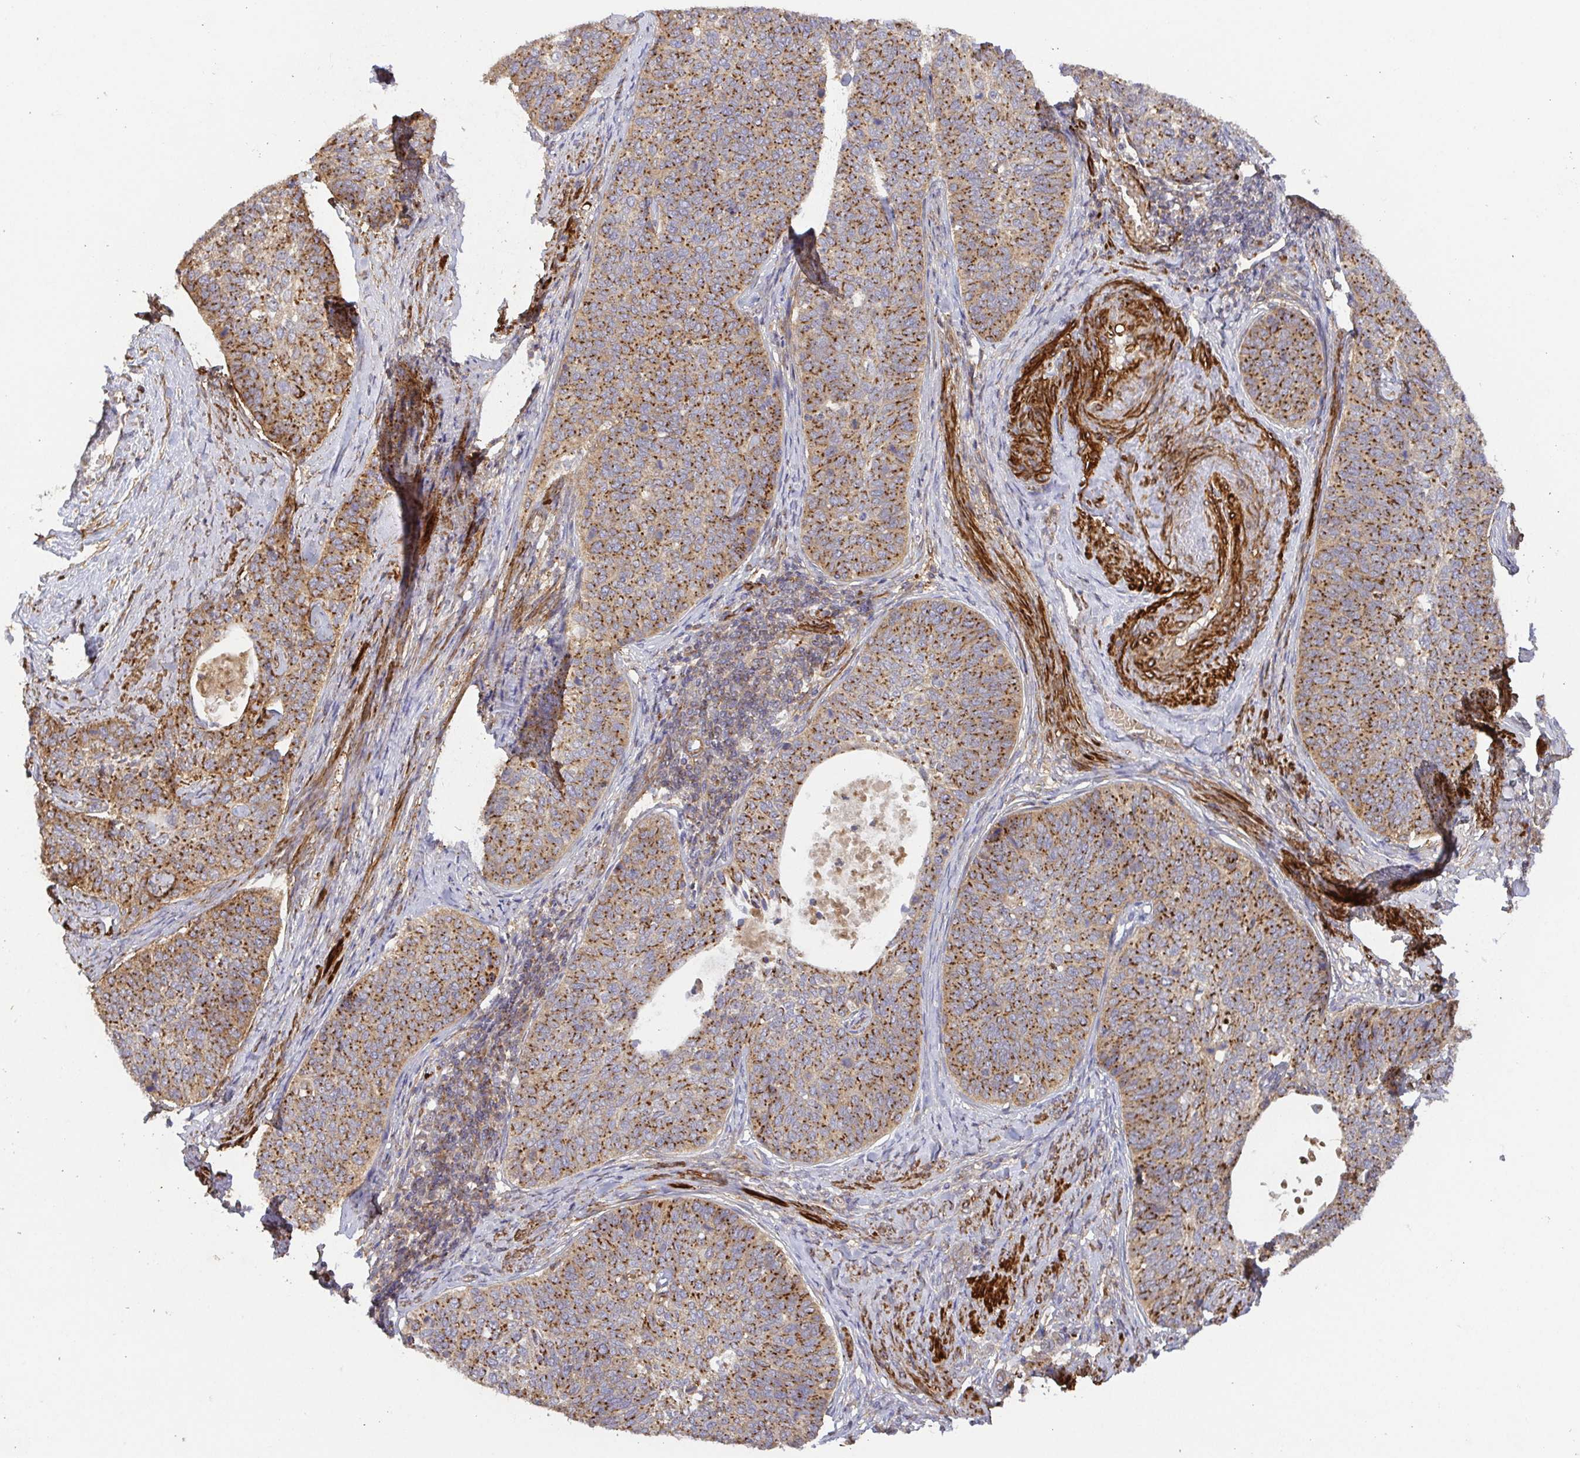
{"staining": {"intensity": "strong", "quantity": ">75%", "location": "cytoplasmic/membranous"}, "tissue": "cervical cancer", "cell_type": "Tumor cells", "image_type": "cancer", "snomed": [{"axis": "morphology", "description": "Squamous cell carcinoma, NOS"}, {"axis": "topography", "description": "Cervix"}], "caption": "Immunohistochemical staining of human cervical cancer displays high levels of strong cytoplasmic/membranous protein positivity in about >75% of tumor cells.", "gene": "TM9SF4", "patient": {"sex": "female", "age": 69}}